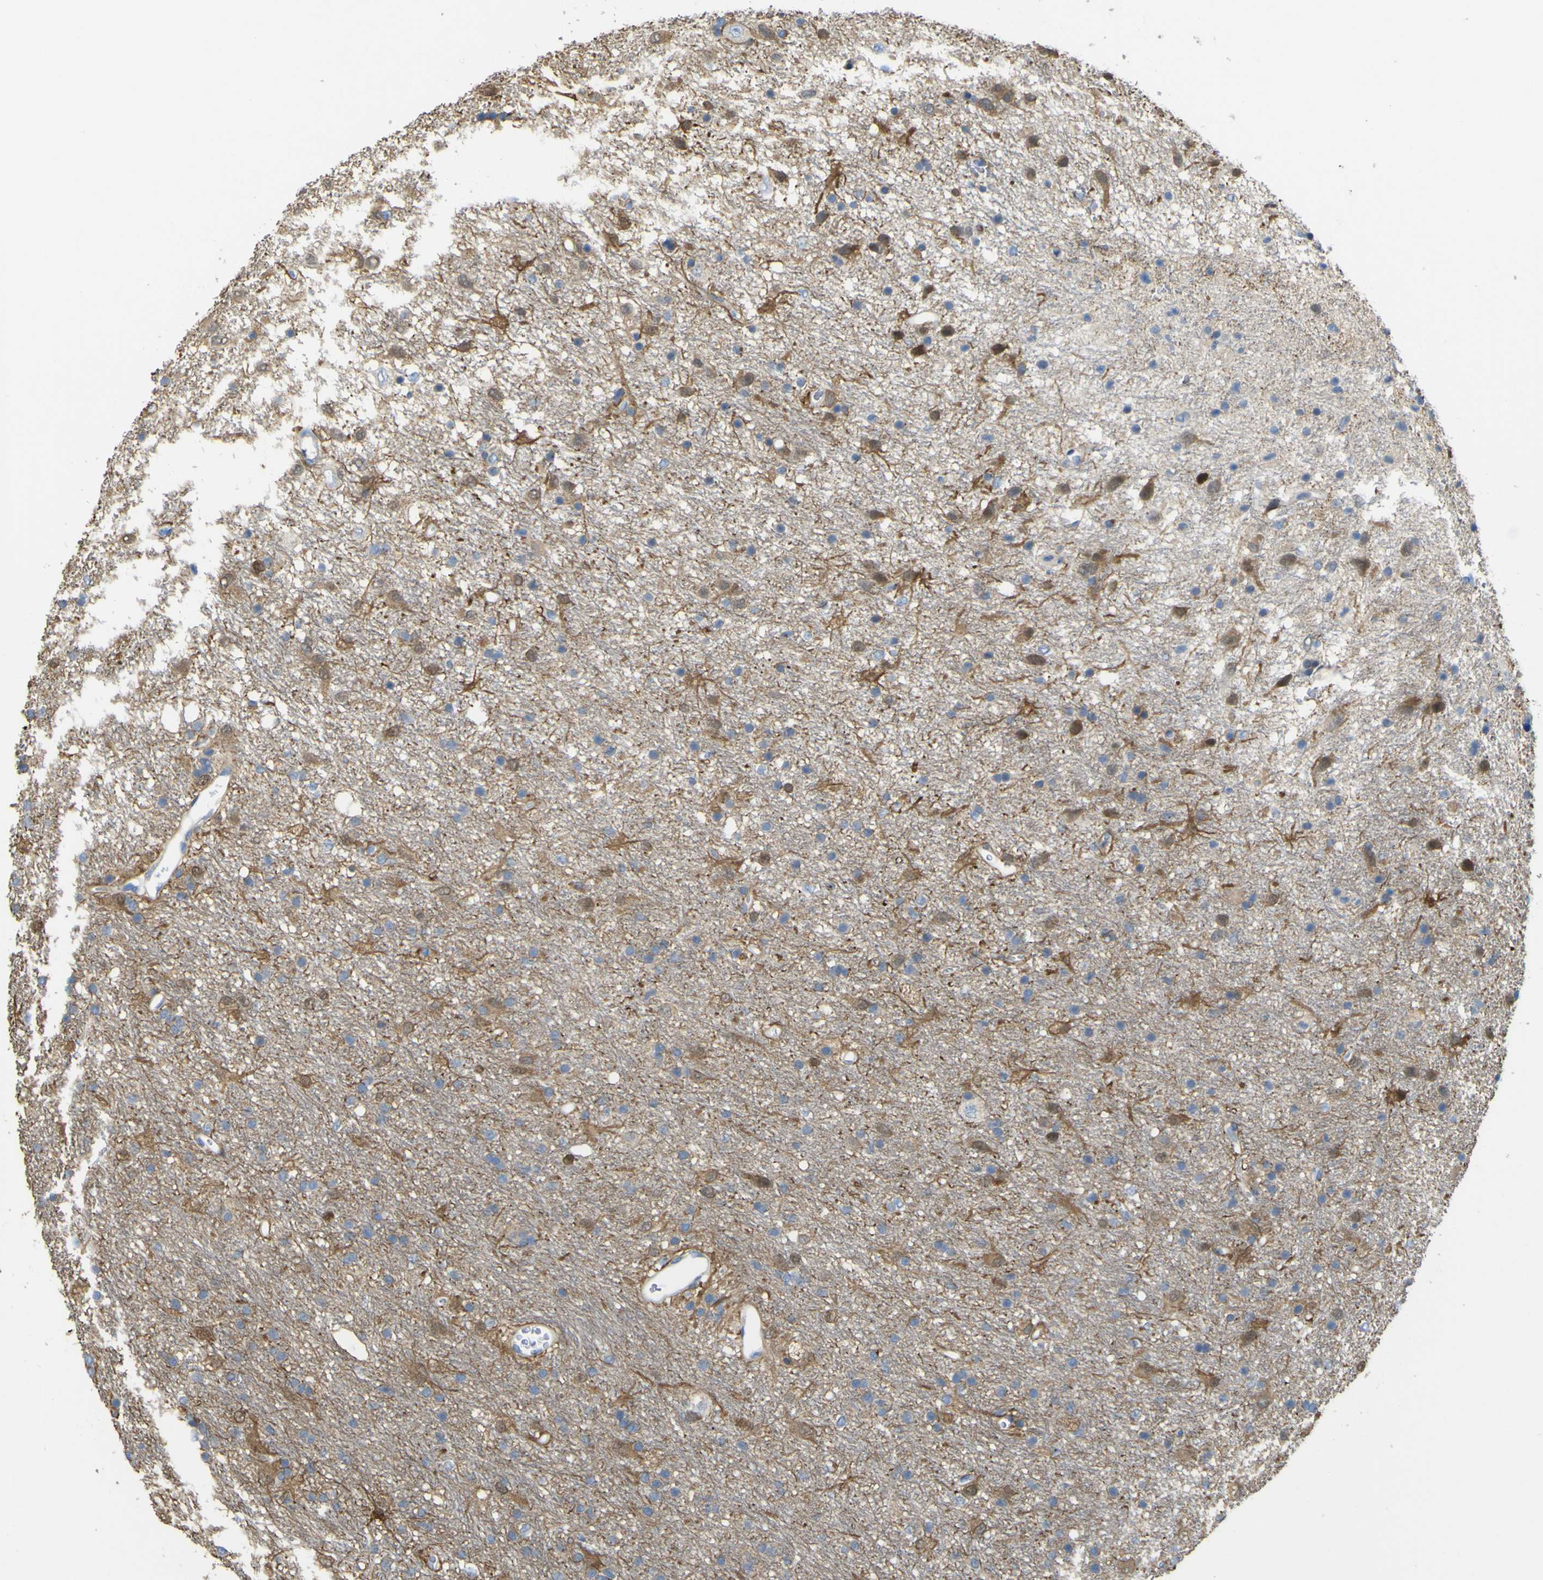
{"staining": {"intensity": "moderate", "quantity": "25%-75%", "location": "cytoplasmic/membranous"}, "tissue": "glioma", "cell_type": "Tumor cells", "image_type": "cancer", "snomed": [{"axis": "morphology", "description": "Glioma, malignant, Low grade"}, {"axis": "topography", "description": "Brain"}], "caption": "This is a photomicrograph of immunohistochemistry (IHC) staining of malignant low-grade glioma, which shows moderate expression in the cytoplasmic/membranous of tumor cells.", "gene": "ABHD3", "patient": {"sex": "male", "age": 77}}